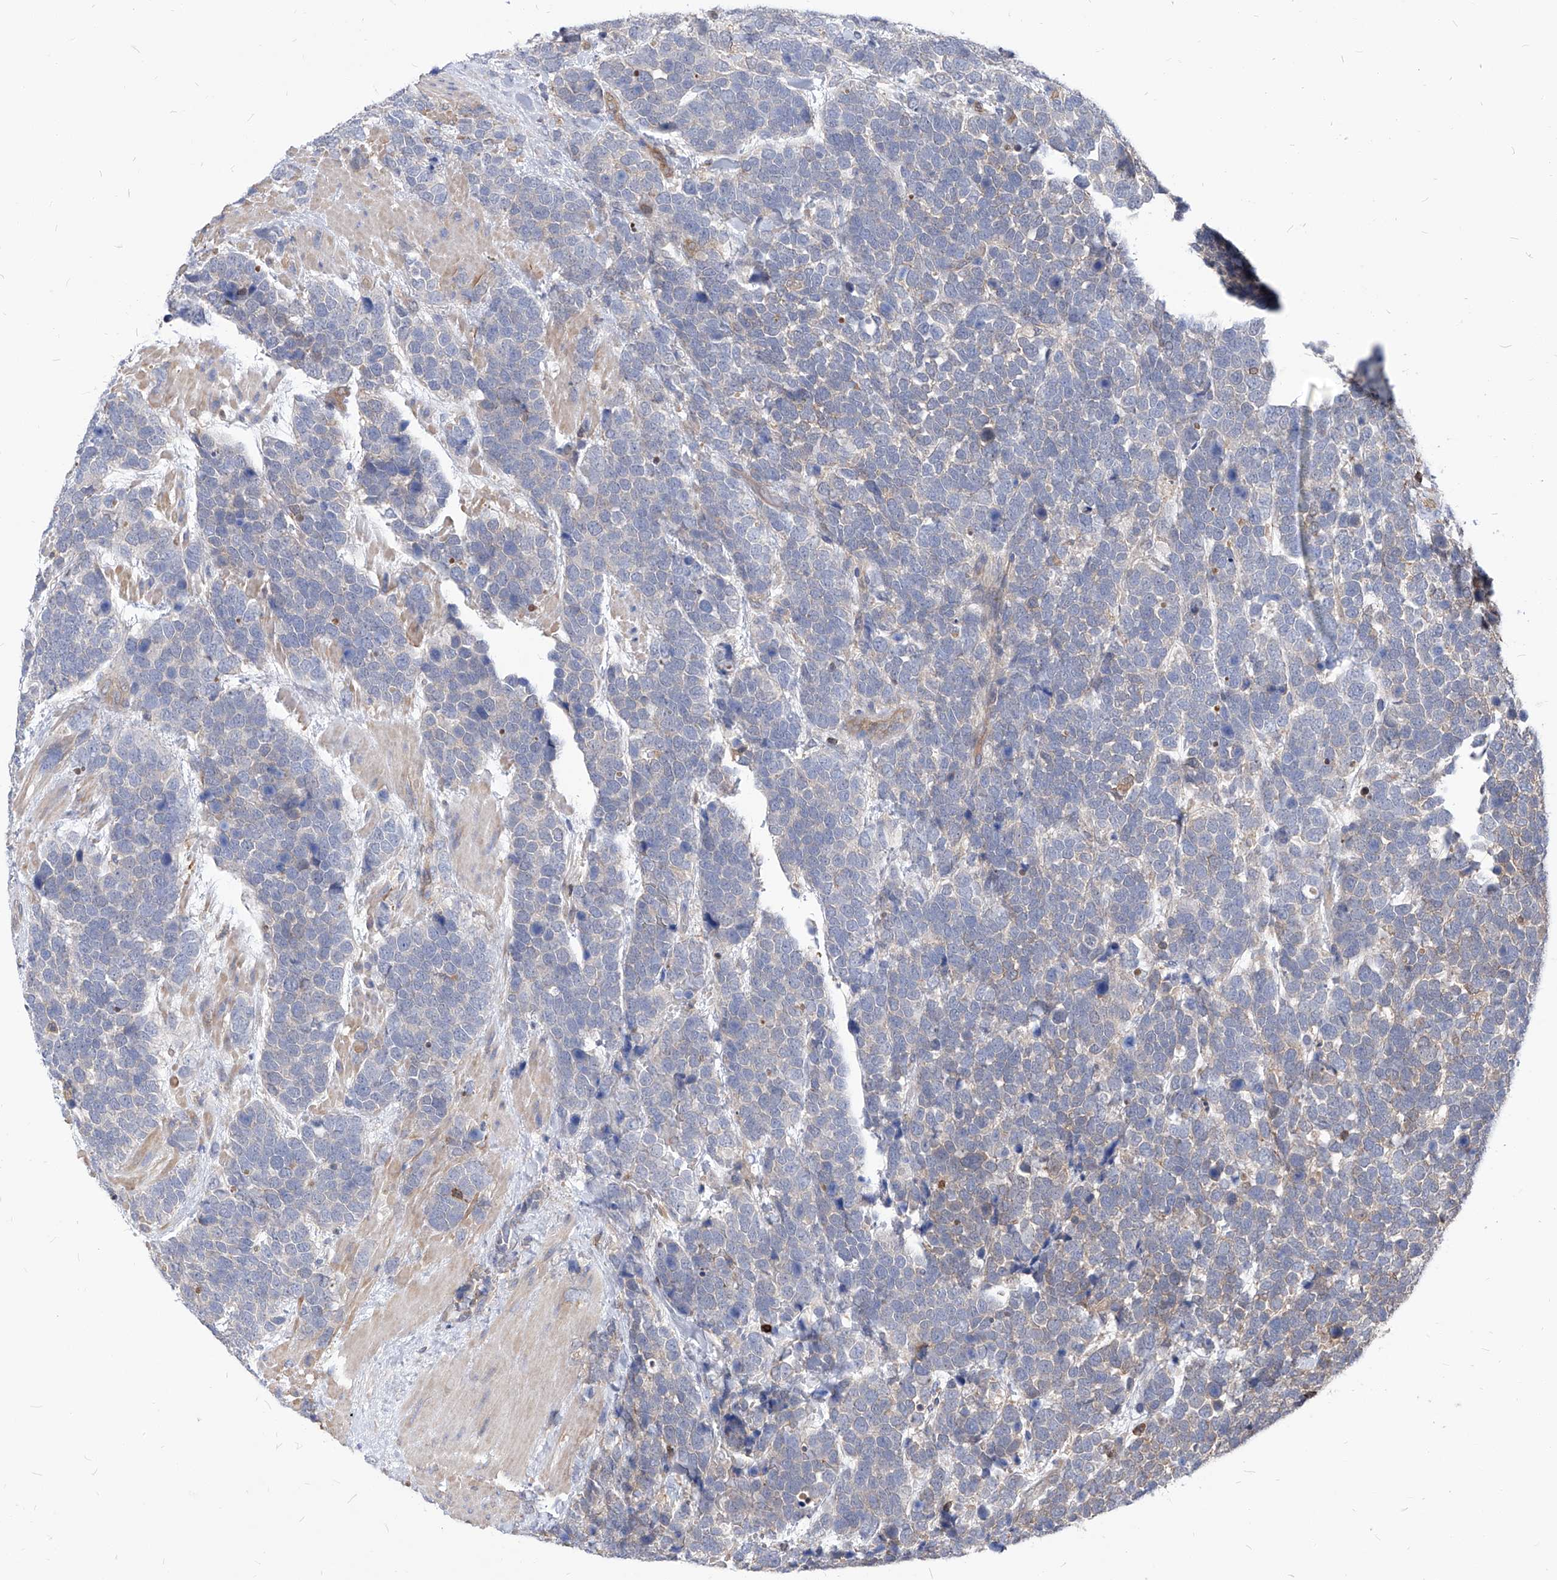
{"staining": {"intensity": "negative", "quantity": "none", "location": "none"}, "tissue": "urothelial cancer", "cell_type": "Tumor cells", "image_type": "cancer", "snomed": [{"axis": "morphology", "description": "Urothelial carcinoma, High grade"}, {"axis": "topography", "description": "Urinary bladder"}], "caption": "Tumor cells show no significant positivity in urothelial carcinoma (high-grade). (Immunohistochemistry, brightfield microscopy, high magnification).", "gene": "ABRACL", "patient": {"sex": "female", "age": 82}}